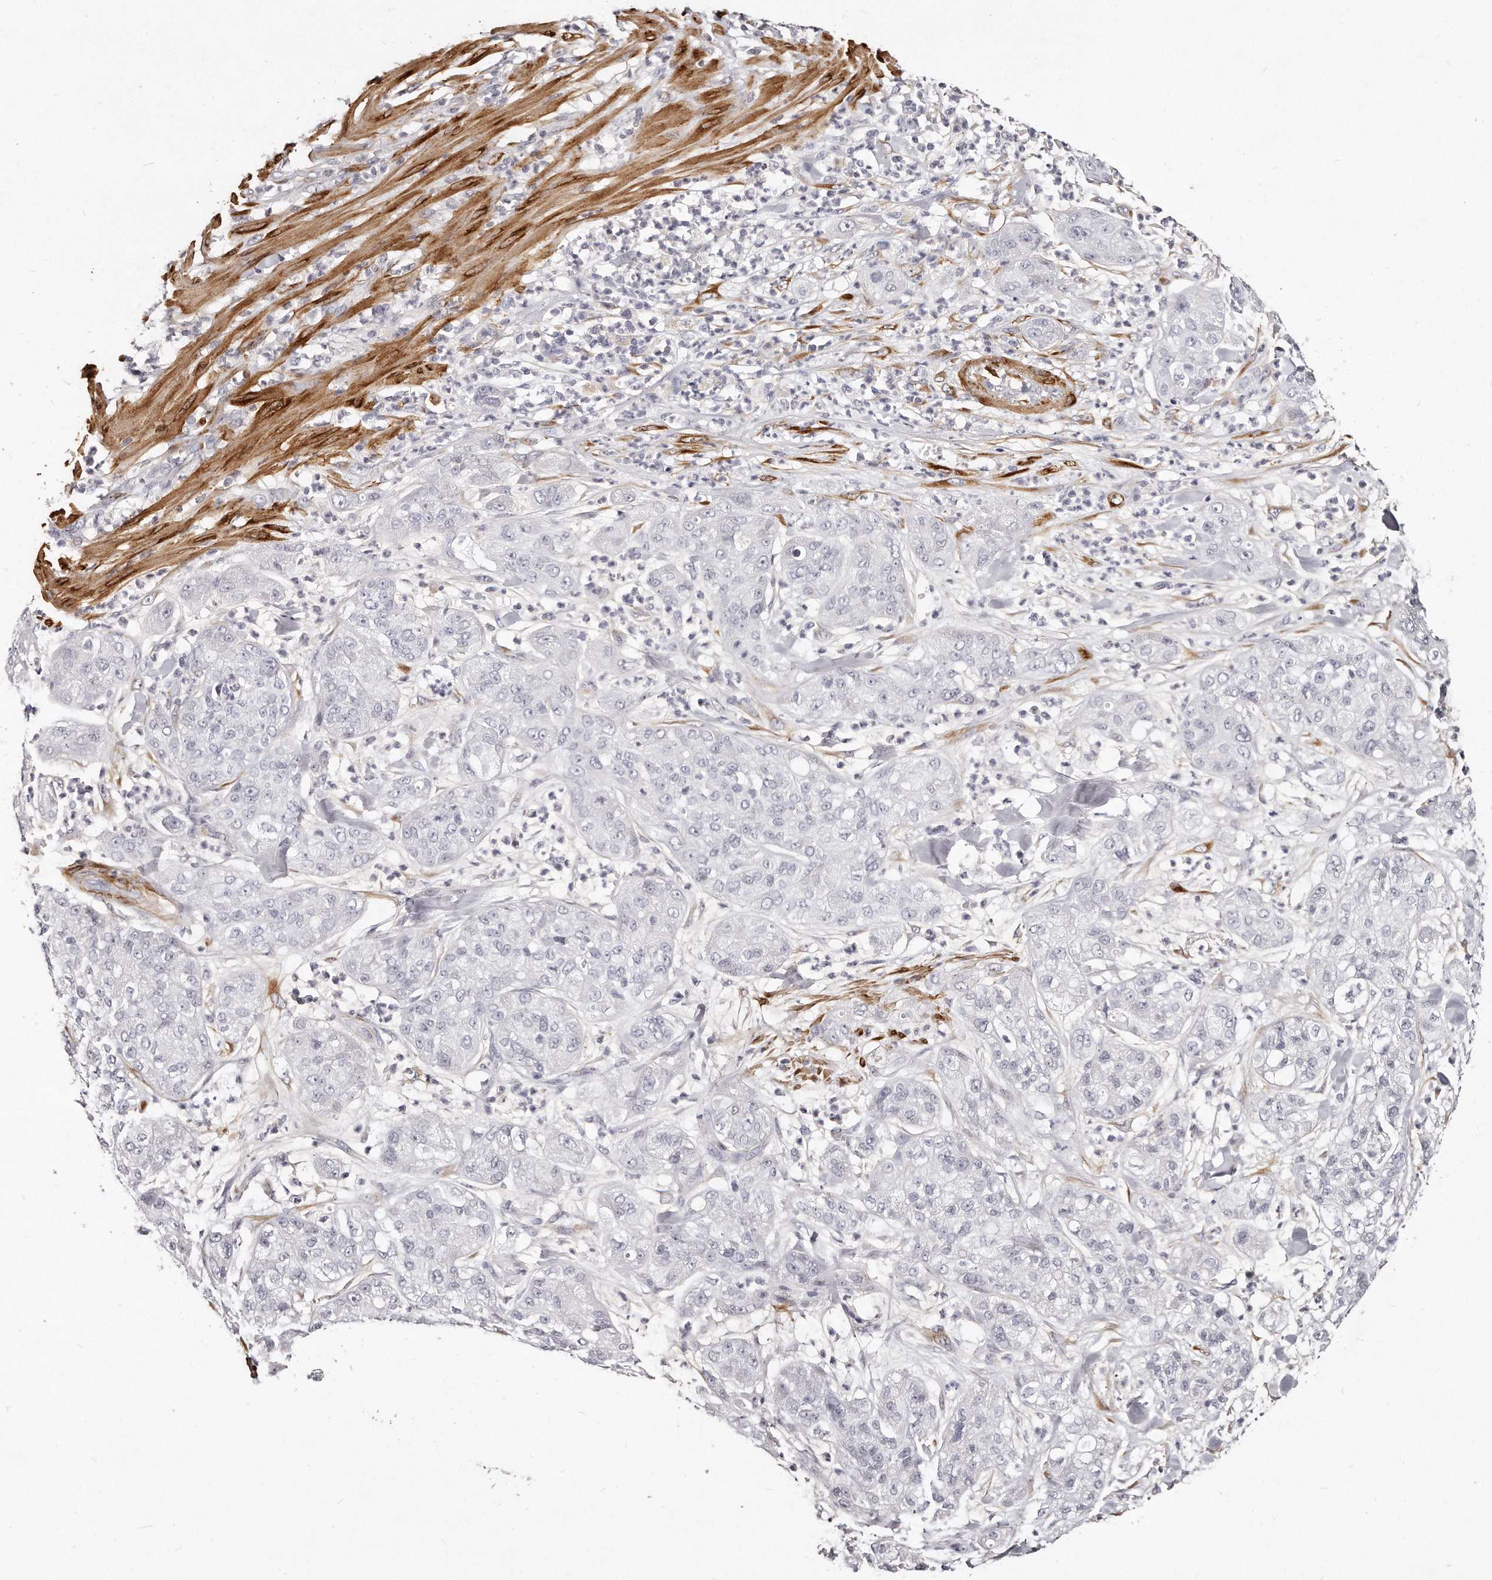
{"staining": {"intensity": "negative", "quantity": "none", "location": "none"}, "tissue": "pancreatic cancer", "cell_type": "Tumor cells", "image_type": "cancer", "snomed": [{"axis": "morphology", "description": "Adenocarcinoma, NOS"}, {"axis": "topography", "description": "Pancreas"}], "caption": "Tumor cells show no significant expression in pancreatic adenocarcinoma.", "gene": "LMOD1", "patient": {"sex": "female", "age": 78}}